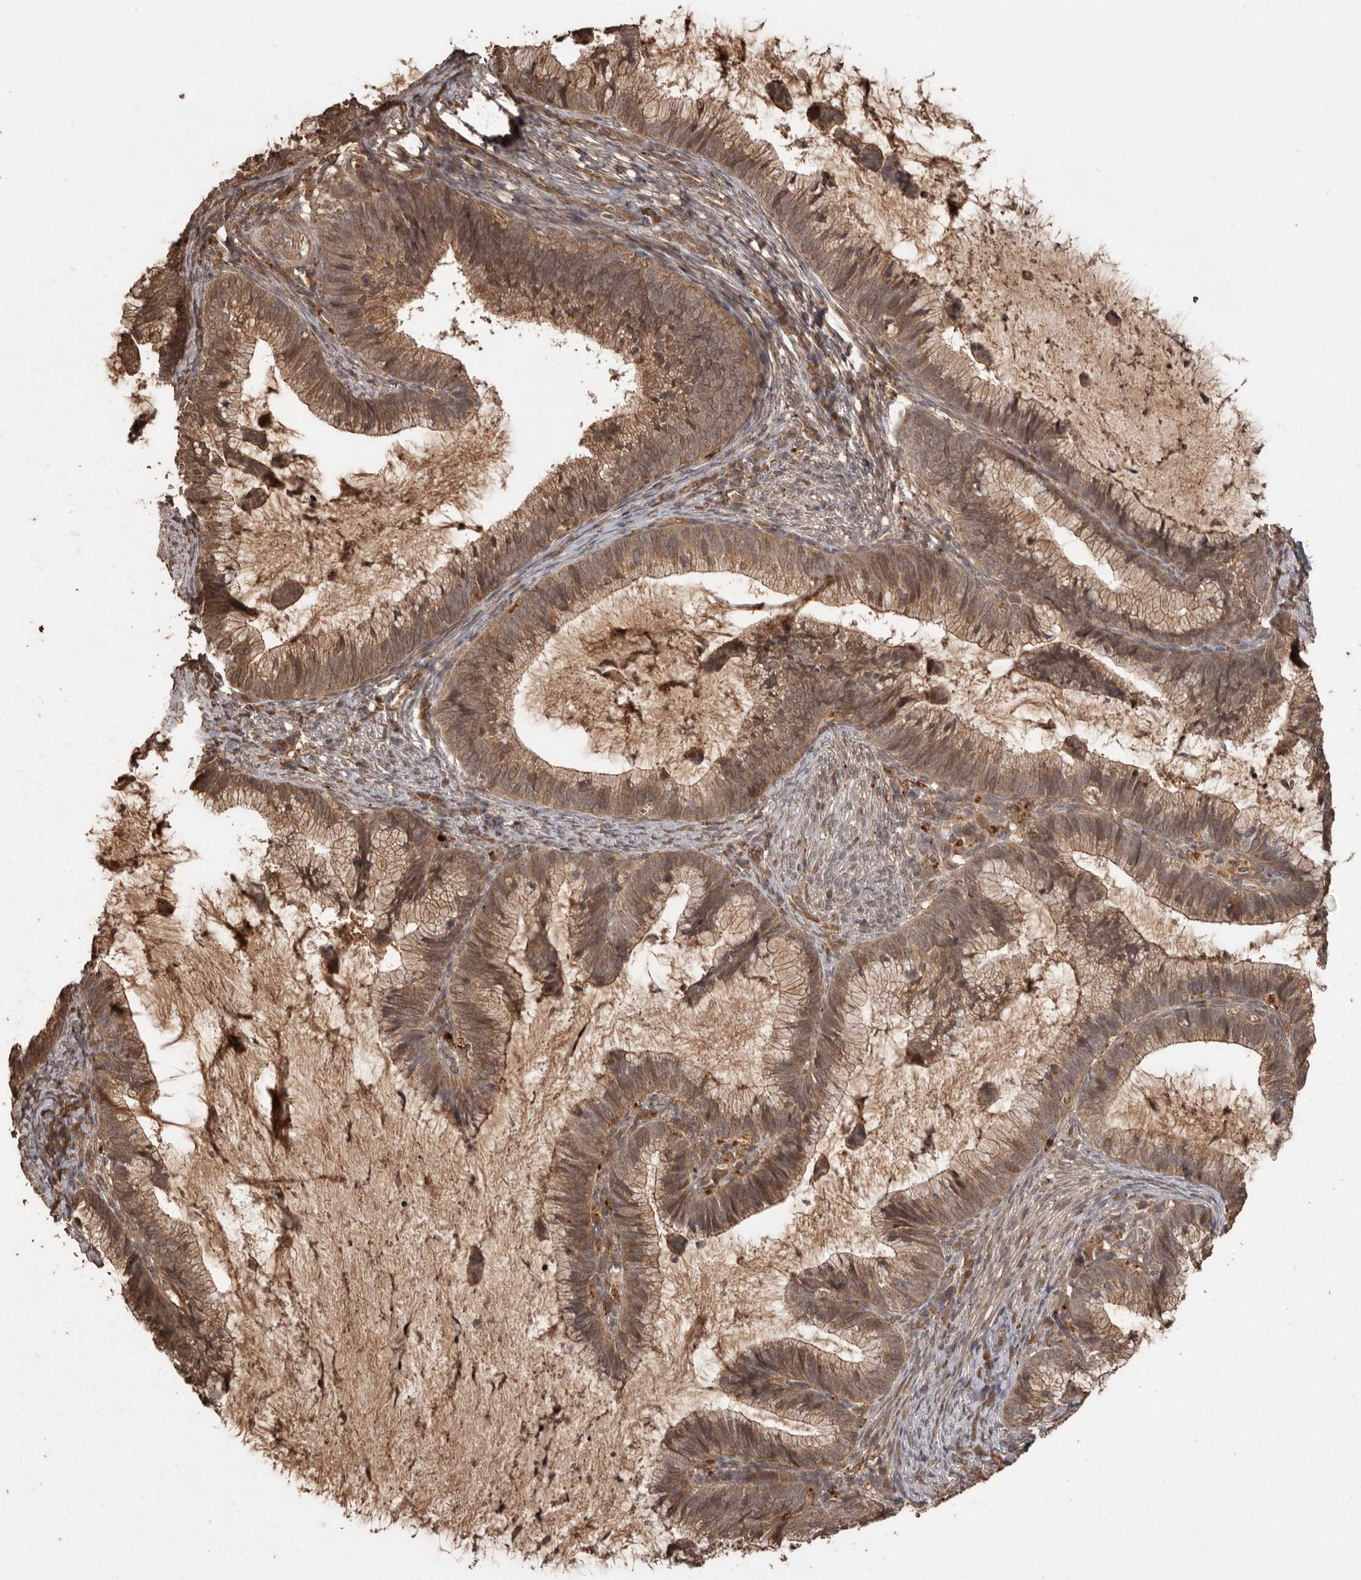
{"staining": {"intensity": "moderate", "quantity": ">75%", "location": "cytoplasmic/membranous,nuclear"}, "tissue": "cervical cancer", "cell_type": "Tumor cells", "image_type": "cancer", "snomed": [{"axis": "morphology", "description": "Adenocarcinoma, NOS"}, {"axis": "topography", "description": "Cervix"}], "caption": "High-magnification brightfield microscopy of cervical cancer (adenocarcinoma) stained with DAB (brown) and counterstained with hematoxylin (blue). tumor cells exhibit moderate cytoplasmic/membranous and nuclear staining is identified in approximately>75% of cells.", "gene": "NUP43", "patient": {"sex": "female", "age": 36}}